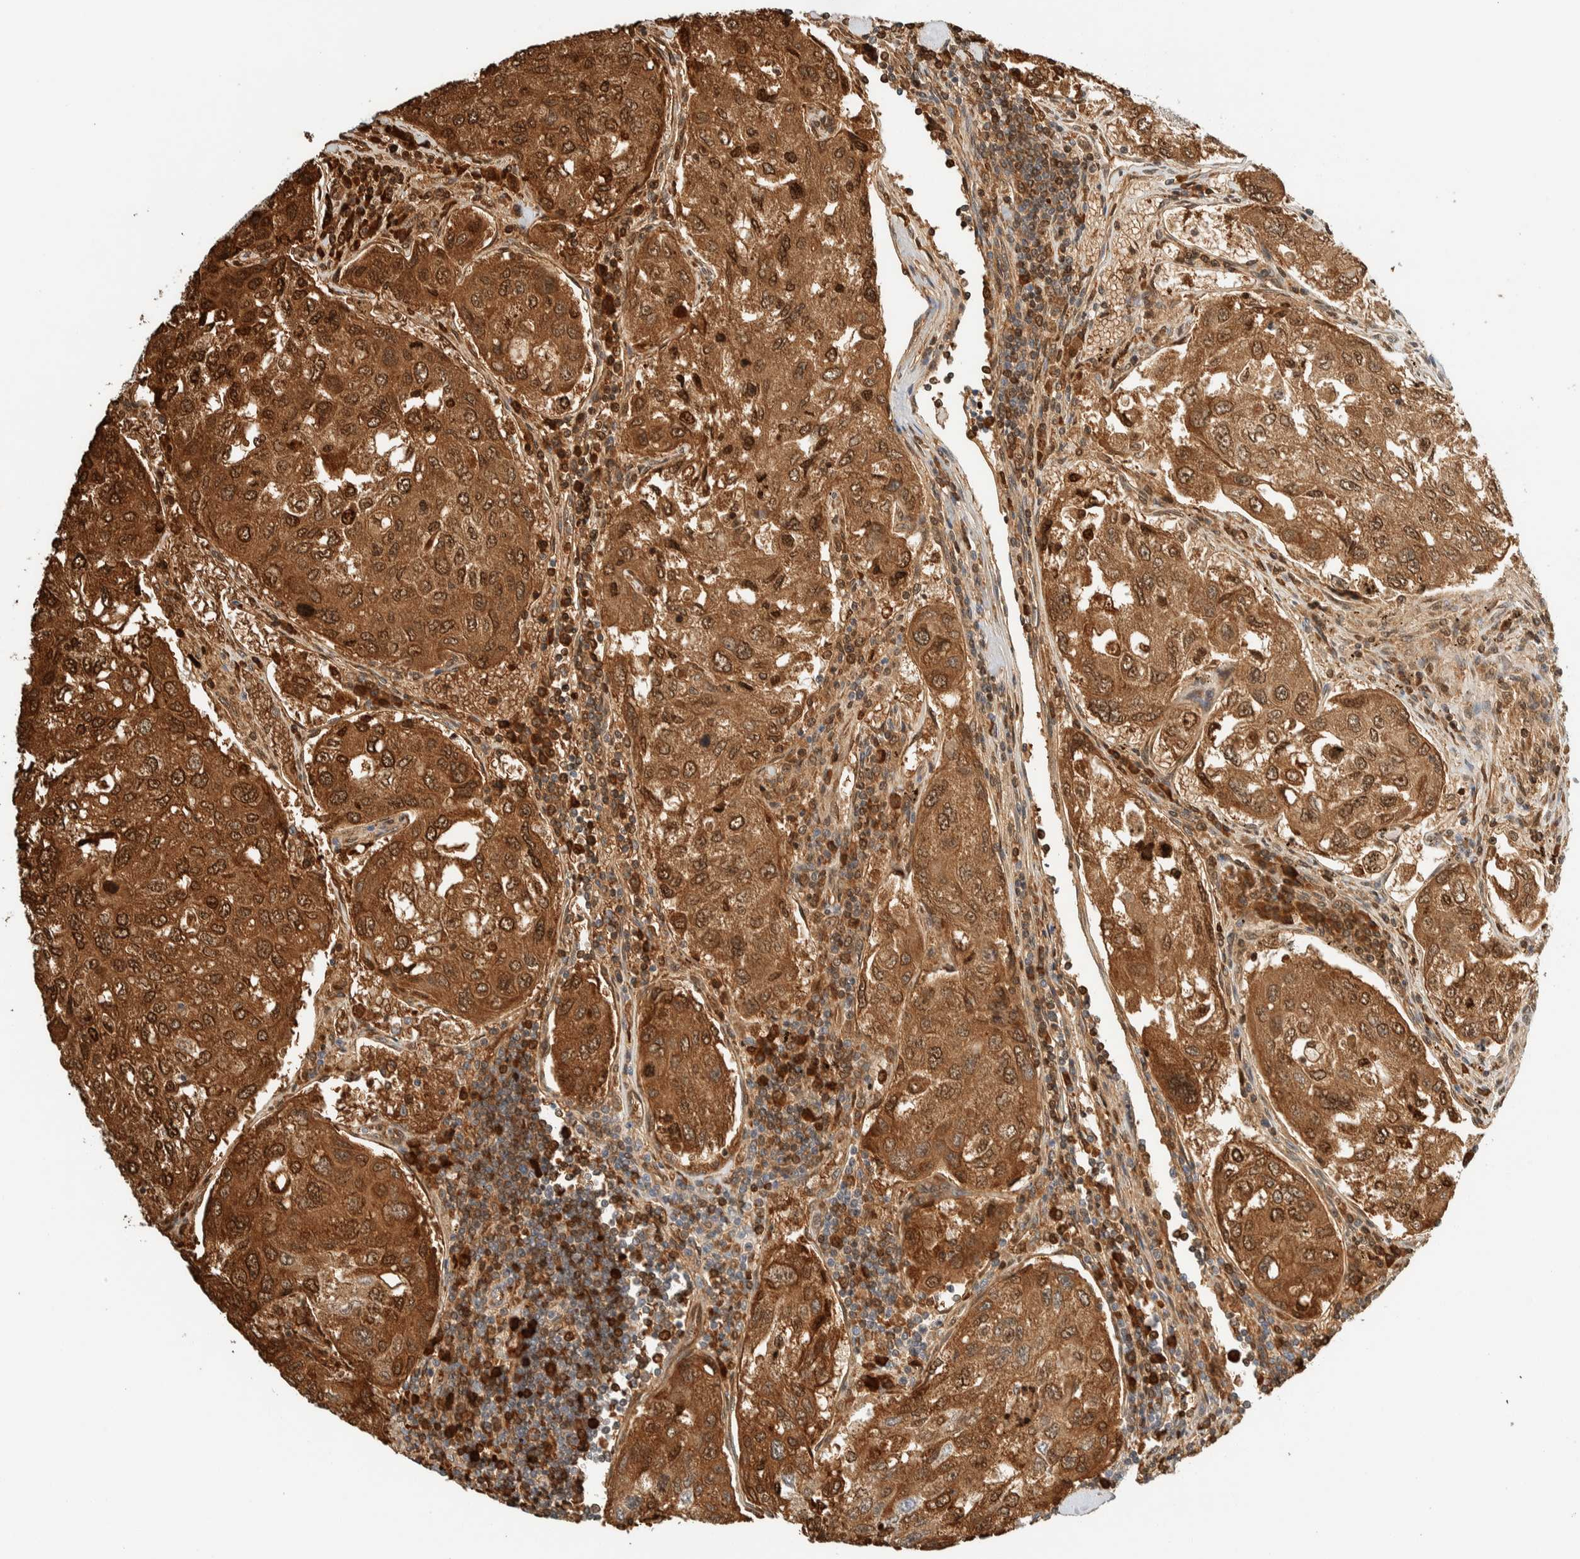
{"staining": {"intensity": "moderate", "quantity": ">75%", "location": "cytoplasmic/membranous,nuclear"}, "tissue": "urothelial cancer", "cell_type": "Tumor cells", "image_type": "cancer", "snomed": [{"axis": "morphology", "description": "Urothelial carcinoma, High grade"}, {"axis": "topography", "description": "Lymph node"}, {"axis": "topography", "description": "Urinary bladder"}], "caption": "An immunohistochemistry histopathology image of tumor tissue is shown. Protein staining in brown highlights moderate cytoplasmic/membranous and nuclear positivity in urothelial cancer within tumor cells.", "gene": "TSTD2", "patient": {"sex": "male", "age": 51}}